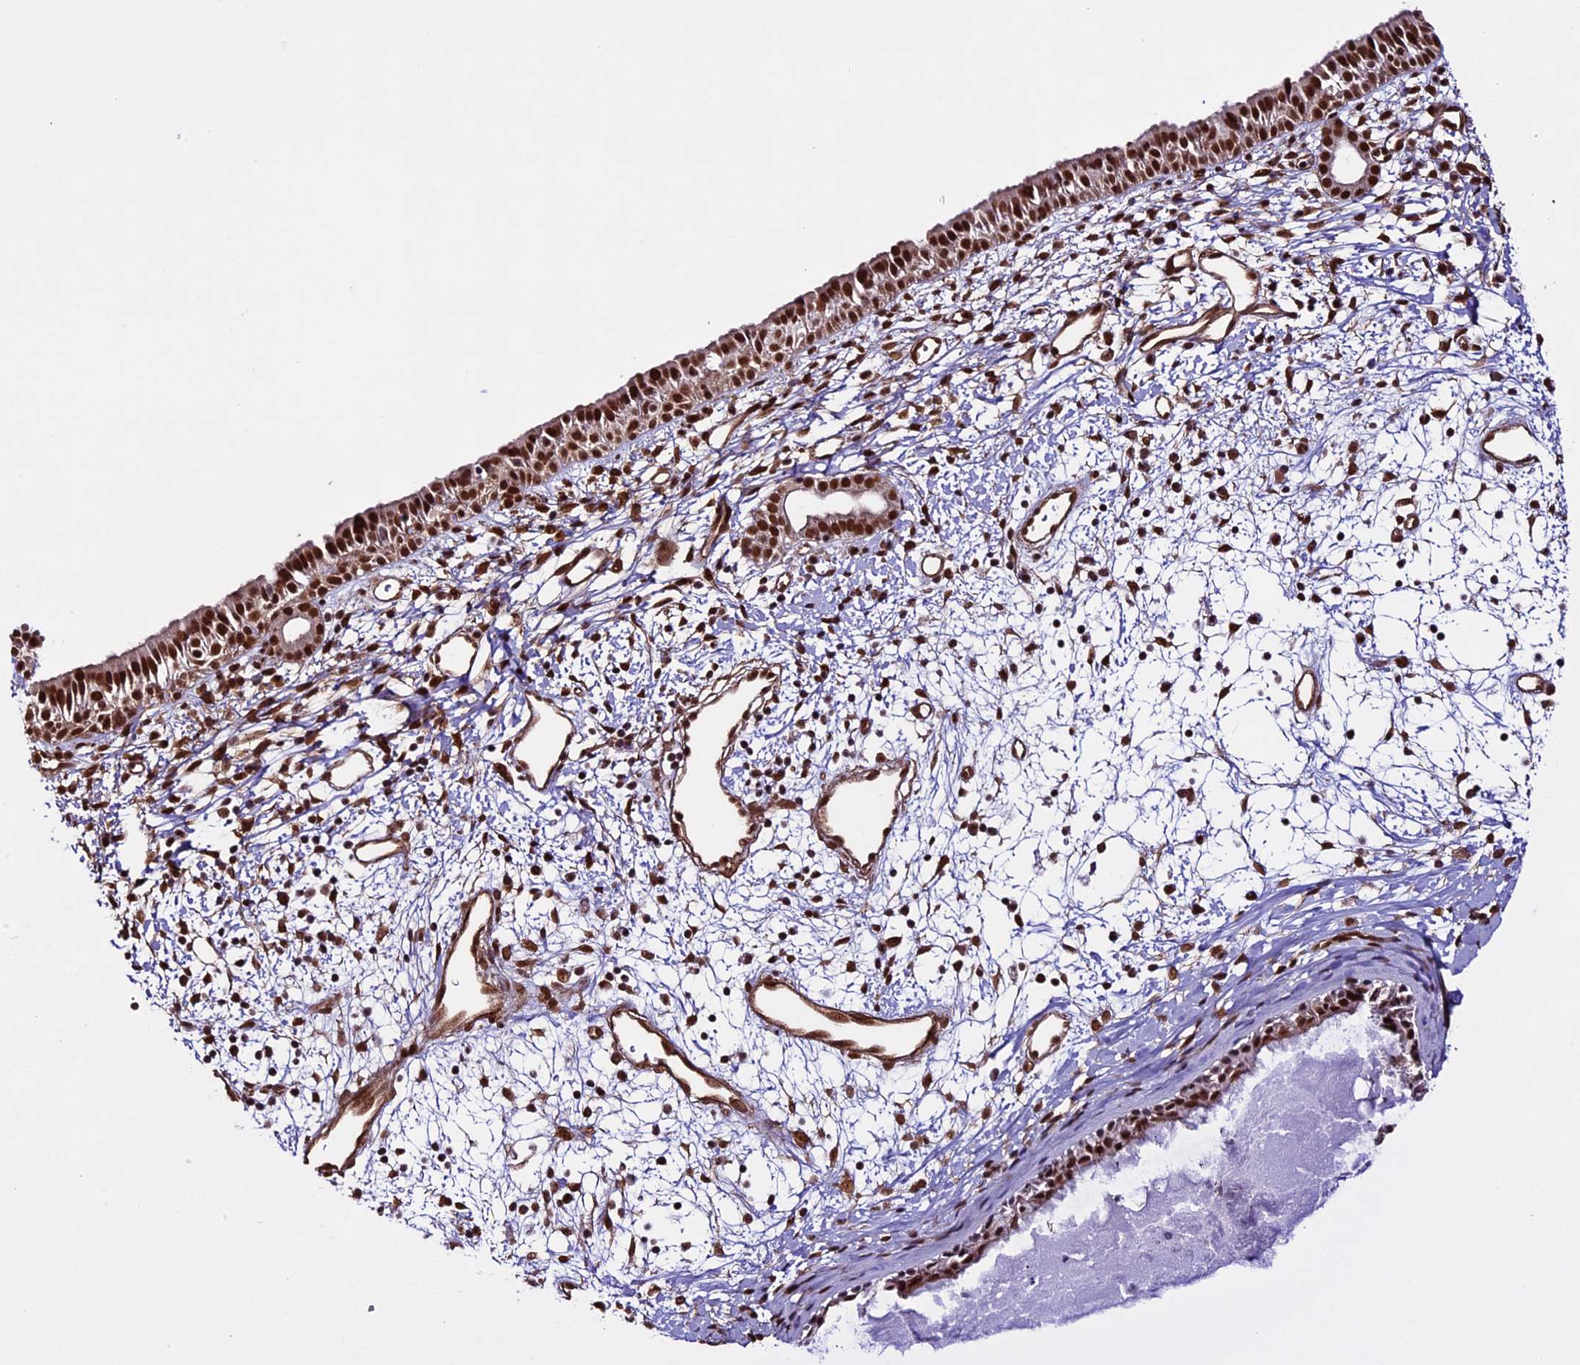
{"staining": {"intensity": "strong", "quantity": ">75%", "location": "nuclear"}, "tissue": "nasopharynx", "cell_type": "Respiratory epithelial cells", "image_type": "normal", "snomed": [{"axis": "morphology", "description": "Normal tissue, NOS"}, {"axis": "topography", "description": "Nasopharynx"}], "caption": "Approximately >75% of respiratory epithelial cells in benign nasopharynx show strong nuclear protein expression as visualized by brown immunohistochemical staining.", "gene": "MPHOSPH8", "patient": {"sex": "male", "age": 22}}